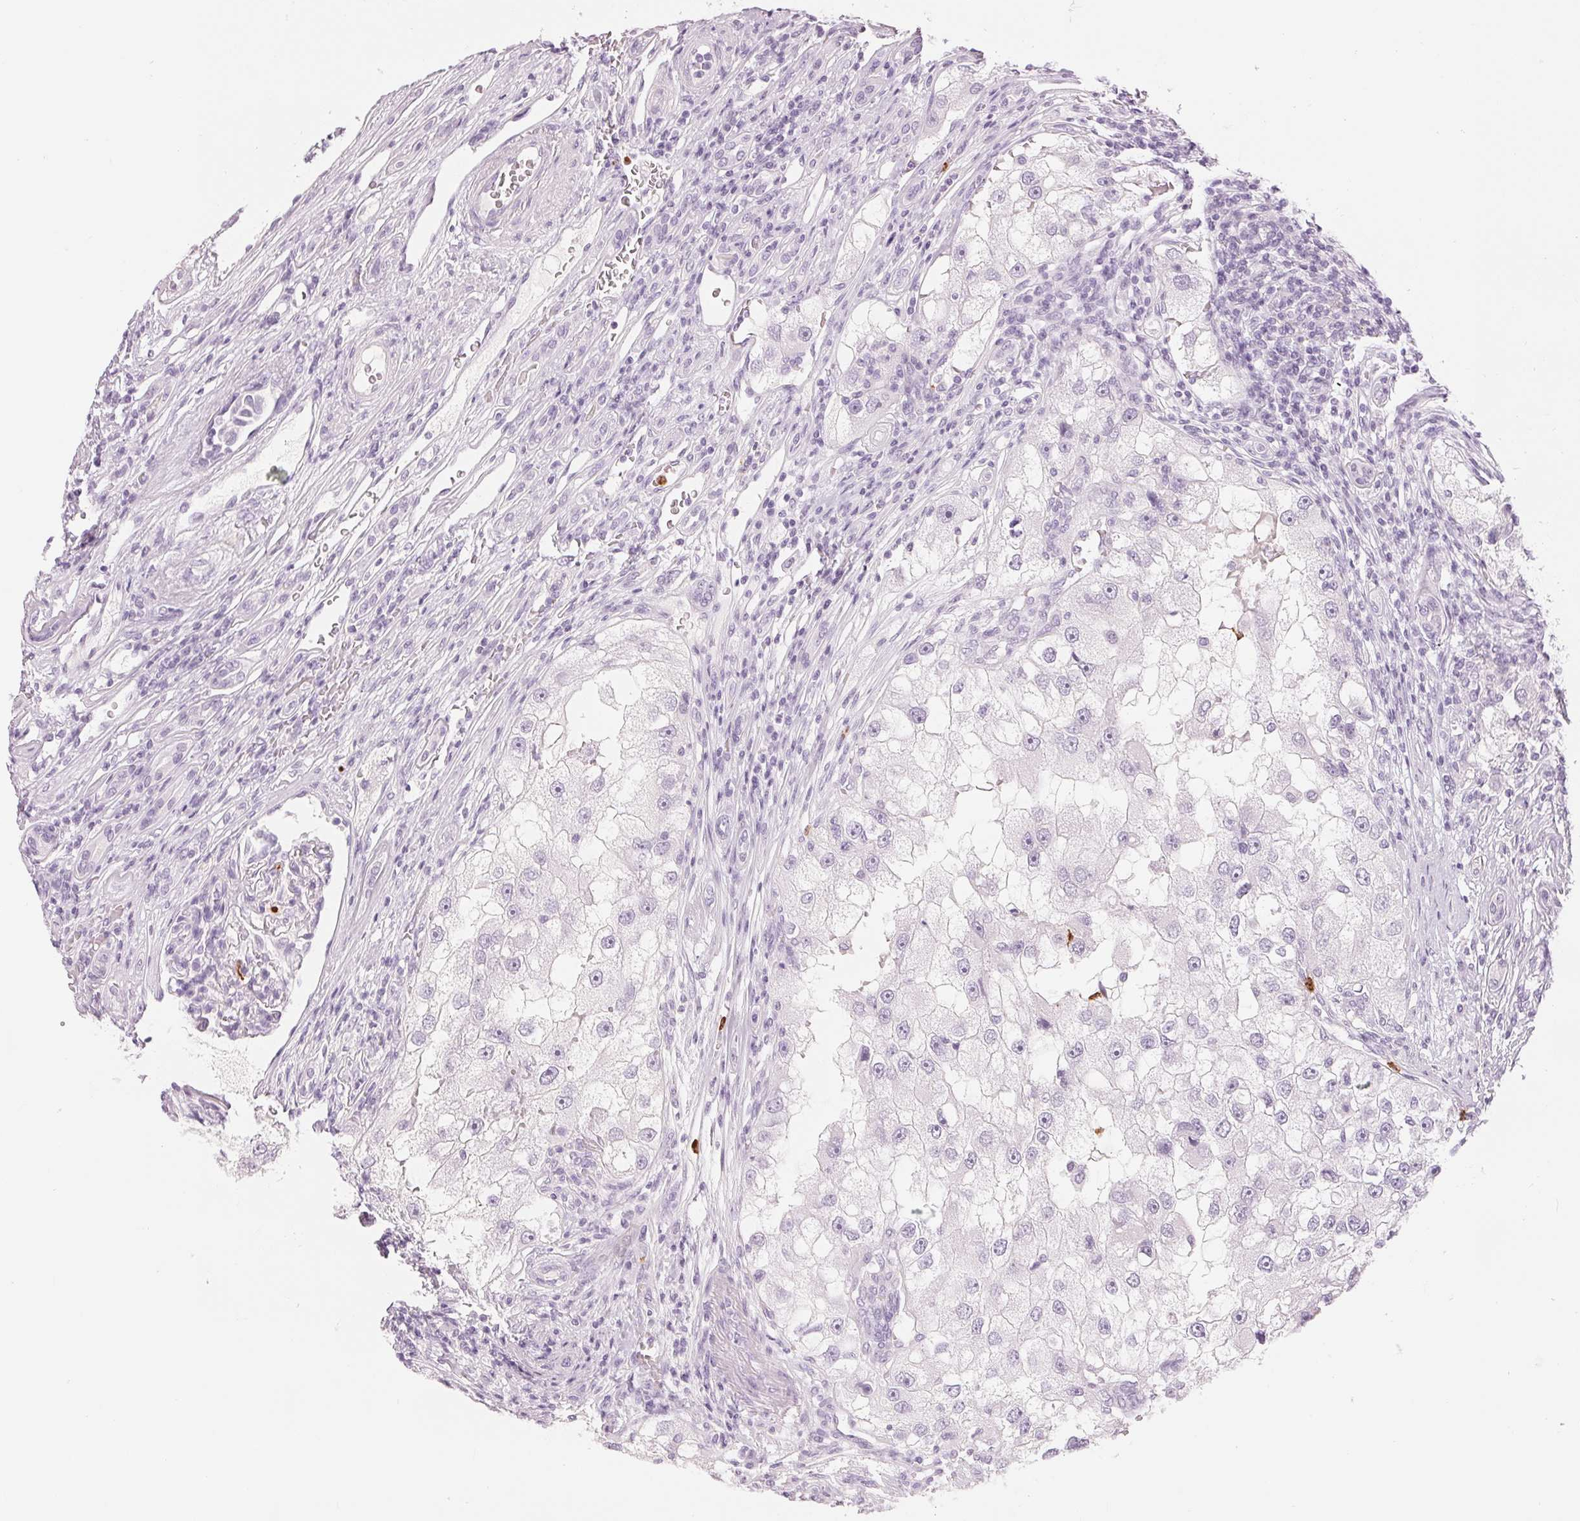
{"staining": {"intensity": "negative", "quantity": "none", "location": "none"}, "tissue": "renal cancer", "cell_type": "Tumor cells", "image_type": "cancer", "snomed": [{"axis": "morphology", "description": "Adenocarcinoma, NOS"}, {"axis": "topography", "description": "Kidney"}], "caption": "Photomicrograph shows no significant protein positivity in tumor cells of renal cancer (adenocarcinoma).", "gene": "KLK7", "patient": {"sex": "male", "age": 63}}